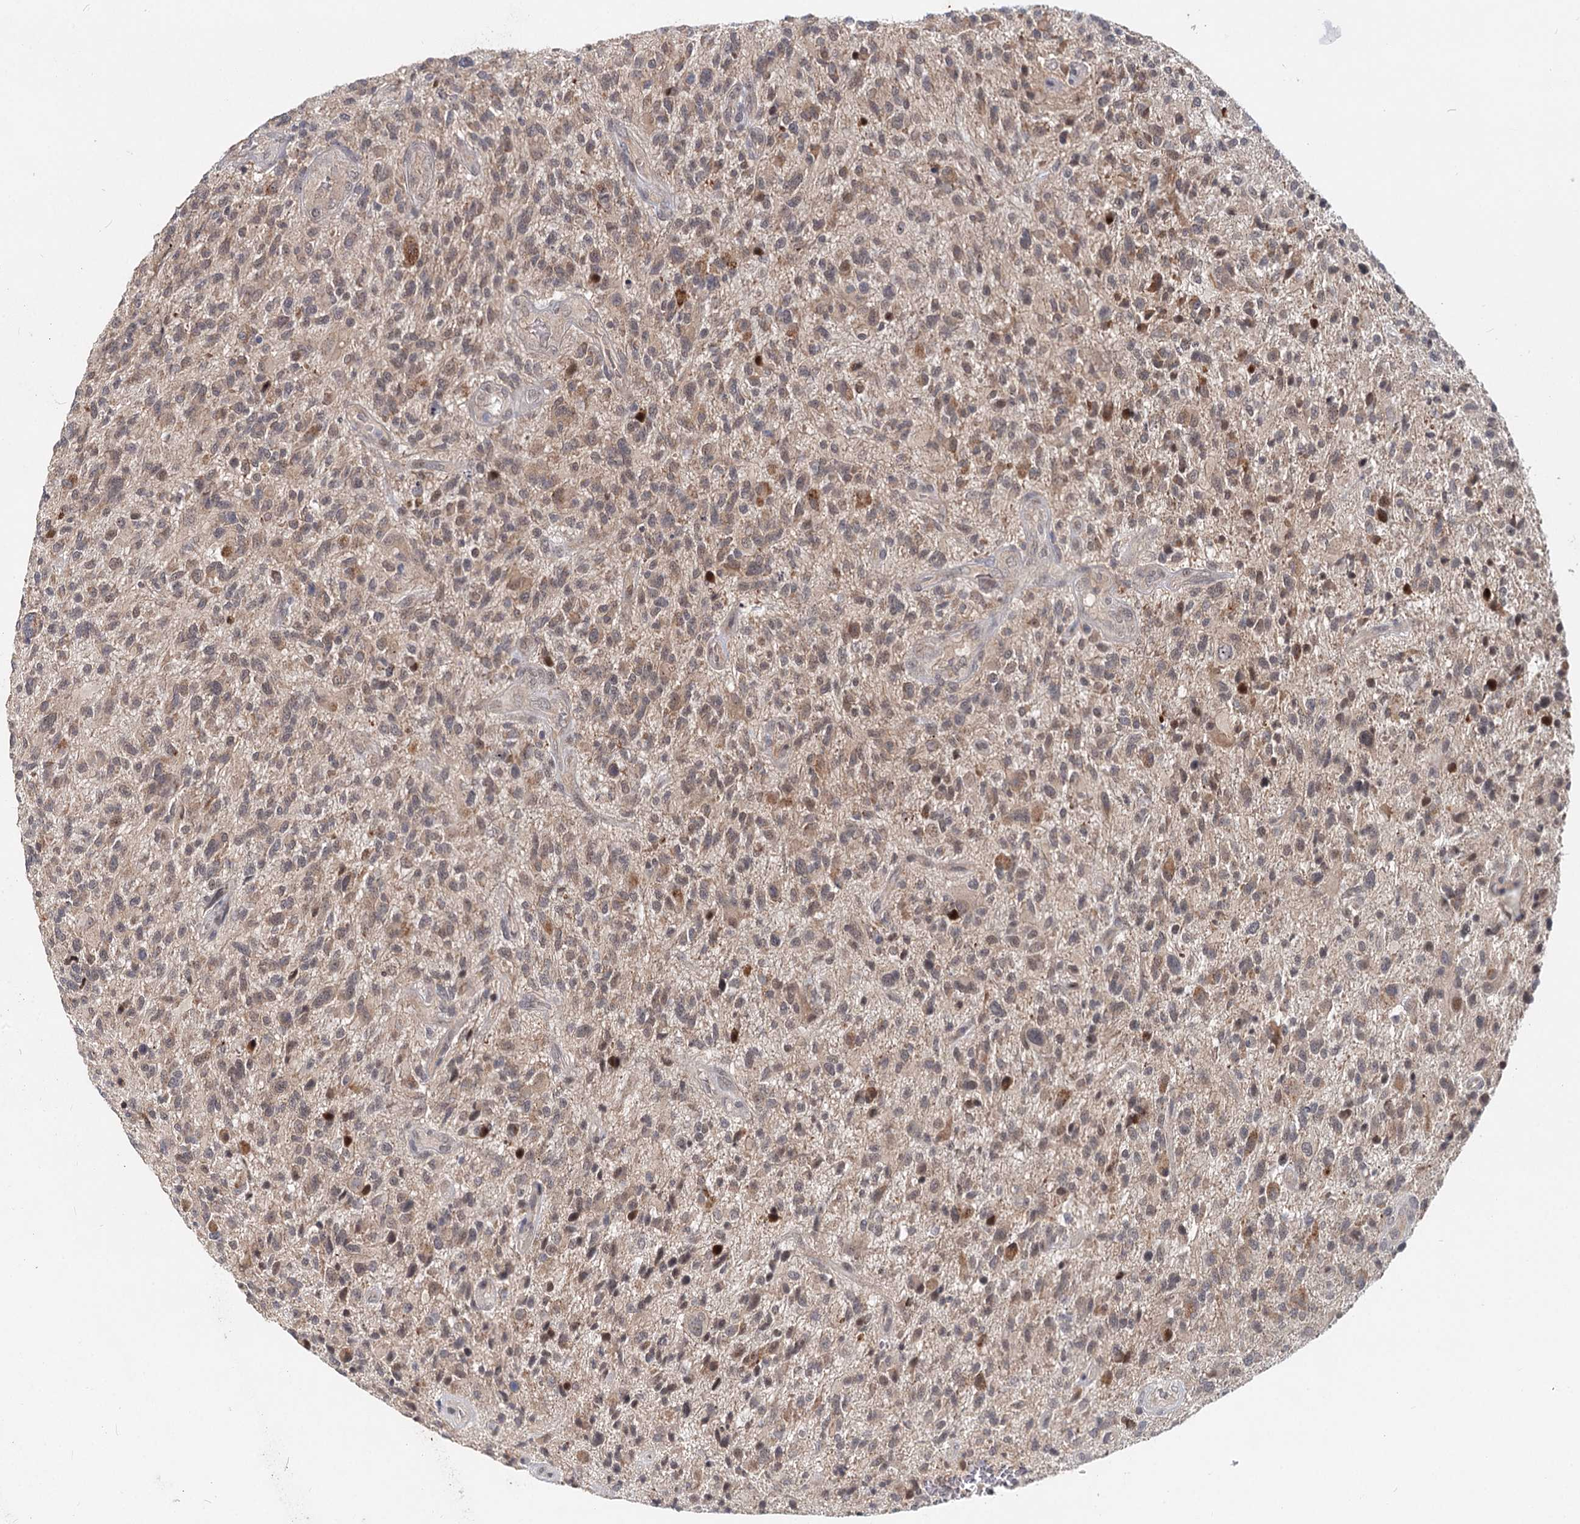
{"staining": {"intensity": "moderate", "quantity": "25%-75%", "location": "cytoplasmic/membranous"}, "tissue": "glioma", "cell_type": "Tumor cells", "image_type": "cancer", "snomed": [{"axis": "morphology", "description": "Glioma, malignant, High grade"}, {"axis": "topography", "description": "Brain"}], "caption": "Protein staining of glioma tissue shows moderate cytoplasmic/membranous expression in about 25%-75% of tumor cells.", "gene": "AP3B1", "patient": {"sex": "male", "age": 47}}